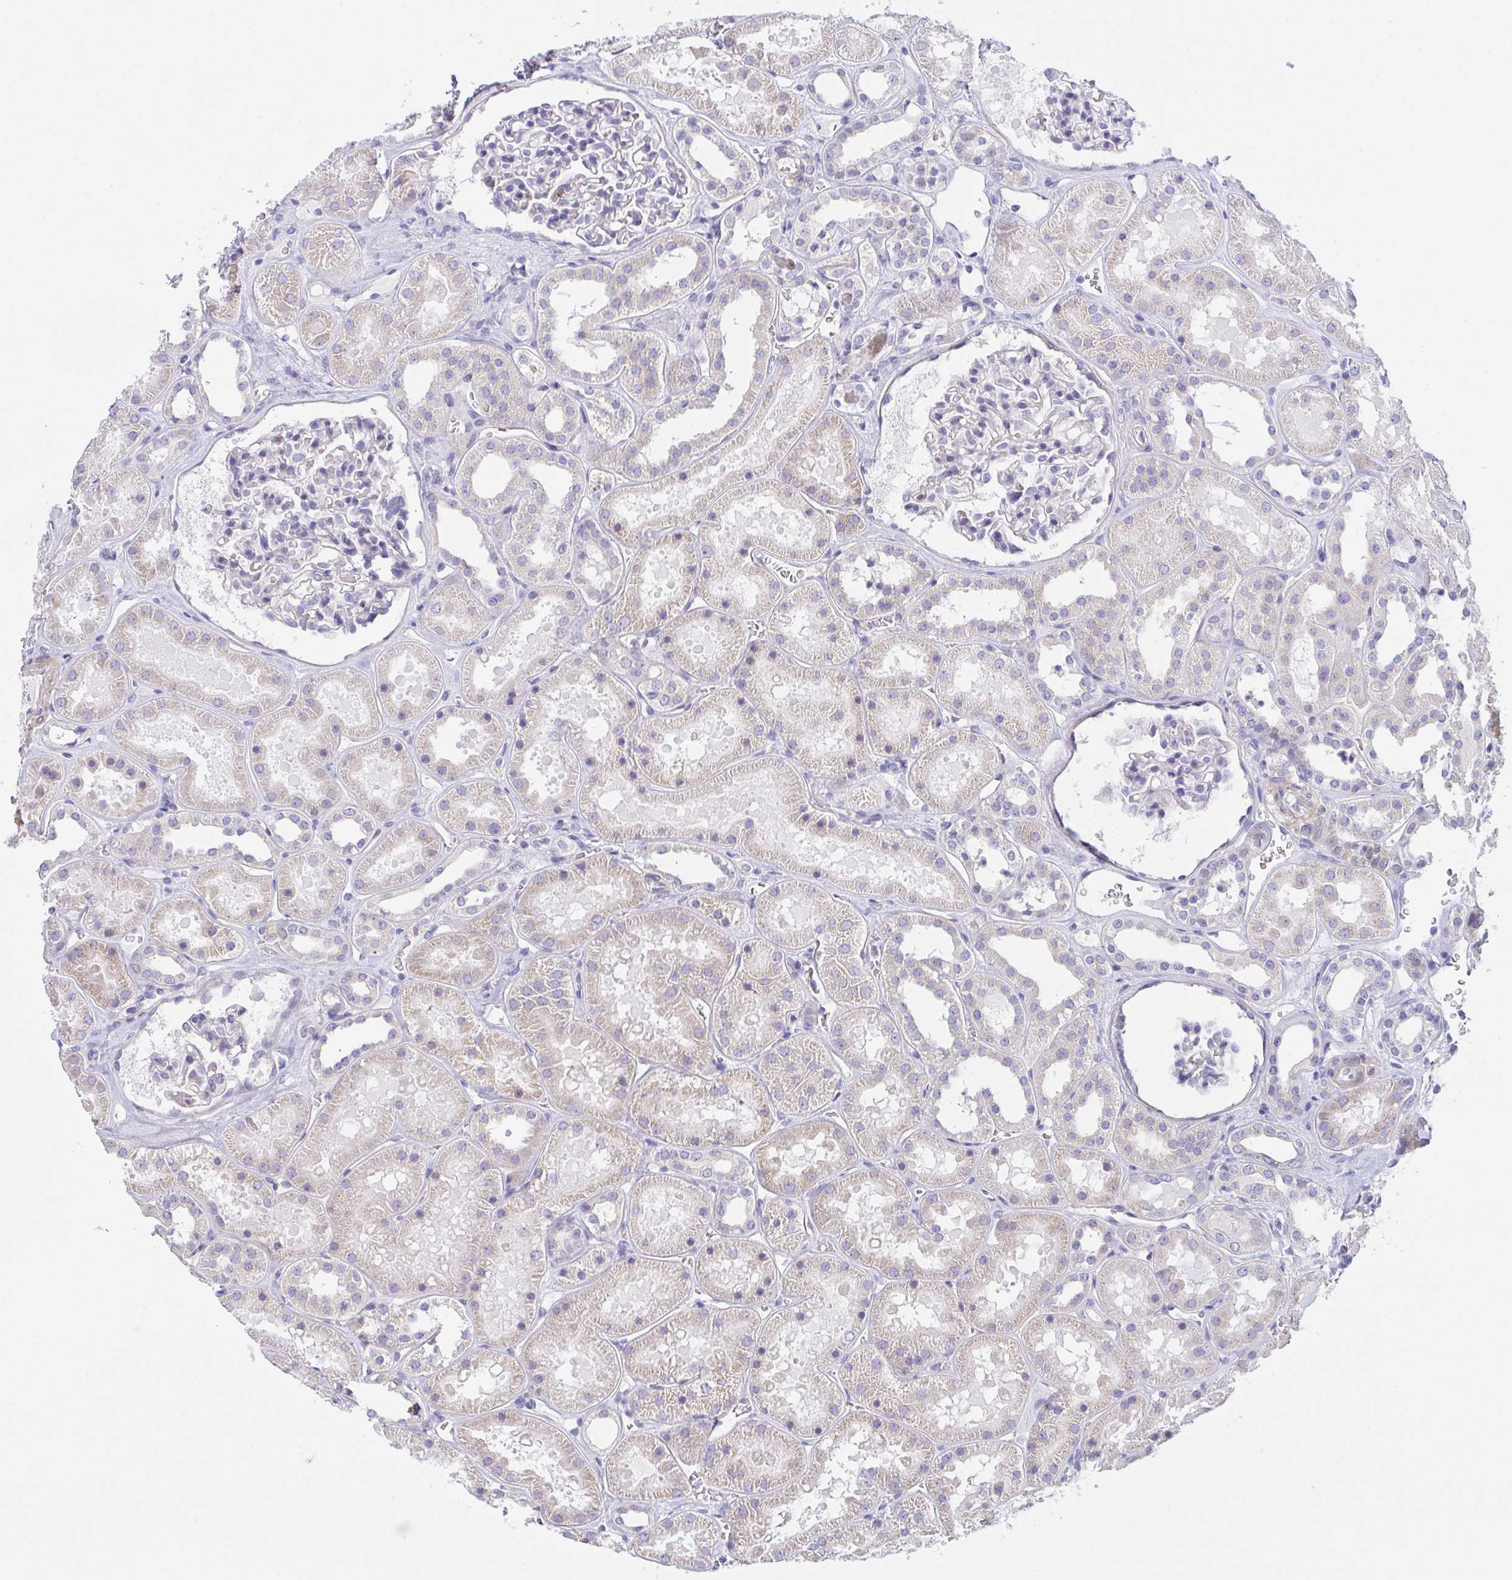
{"staining": {"intensity": "negative", "quantity": "none", "location": "none"}, "tissue": "kidney", "cell_type": "Cells in glomeruli", "image_type": "normal", "snomed": [{"axis": "morphology", "description": "Normal tissue, NOS"}, {"axis": "topography", "description": "Kidney"}], "caption": "A high-resolution histopathology image shows immunohistochemistry staining of unremarkable kidney, which reveals no significant staining in cells in glomeruli. Nuclei are stained in blue.", "gene": "CEP170B", "patient": {"sex": "female", "age": 41}}